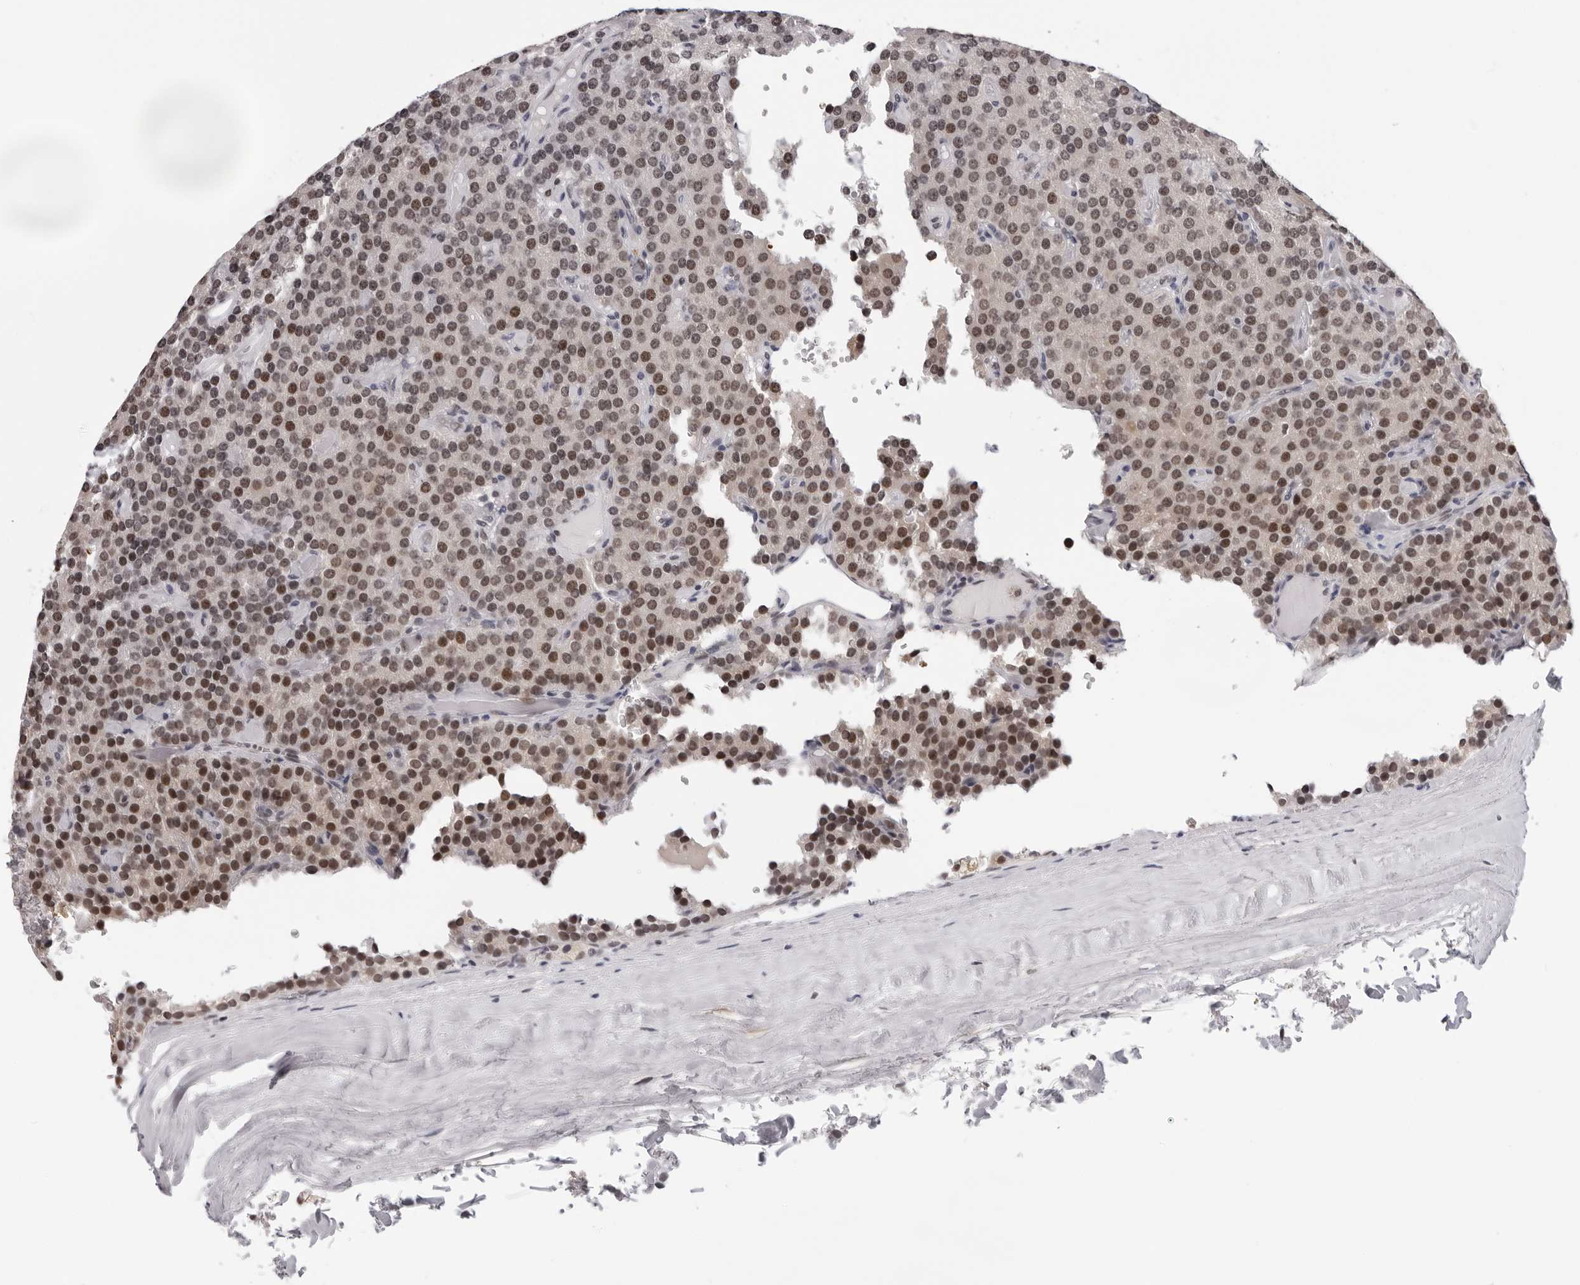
{"staining": {"intensity": "strong", "quantity": ">75%", "location": "nuclear"}, "tissue": "parathyroid gland", "cell_type": "Glandular cells", "image_type": "normal", "snomed": [{"axis": "morphology", "description": "Normal tissue, NOS"}, {"axis": "morphology", "description": "Adenoma, NOS"}, {"axis": "topography", "description": "Parathyroid gland"}], "caption": "Strong nuclear positivity is appreciated in approximately >75% of glandular cells in benign parathyroid gland. (brown staining indicates protein expression, while blue staining denotes nuclei).", "gene": "USP1", "patient": {"sex": "female", "age": 86}}